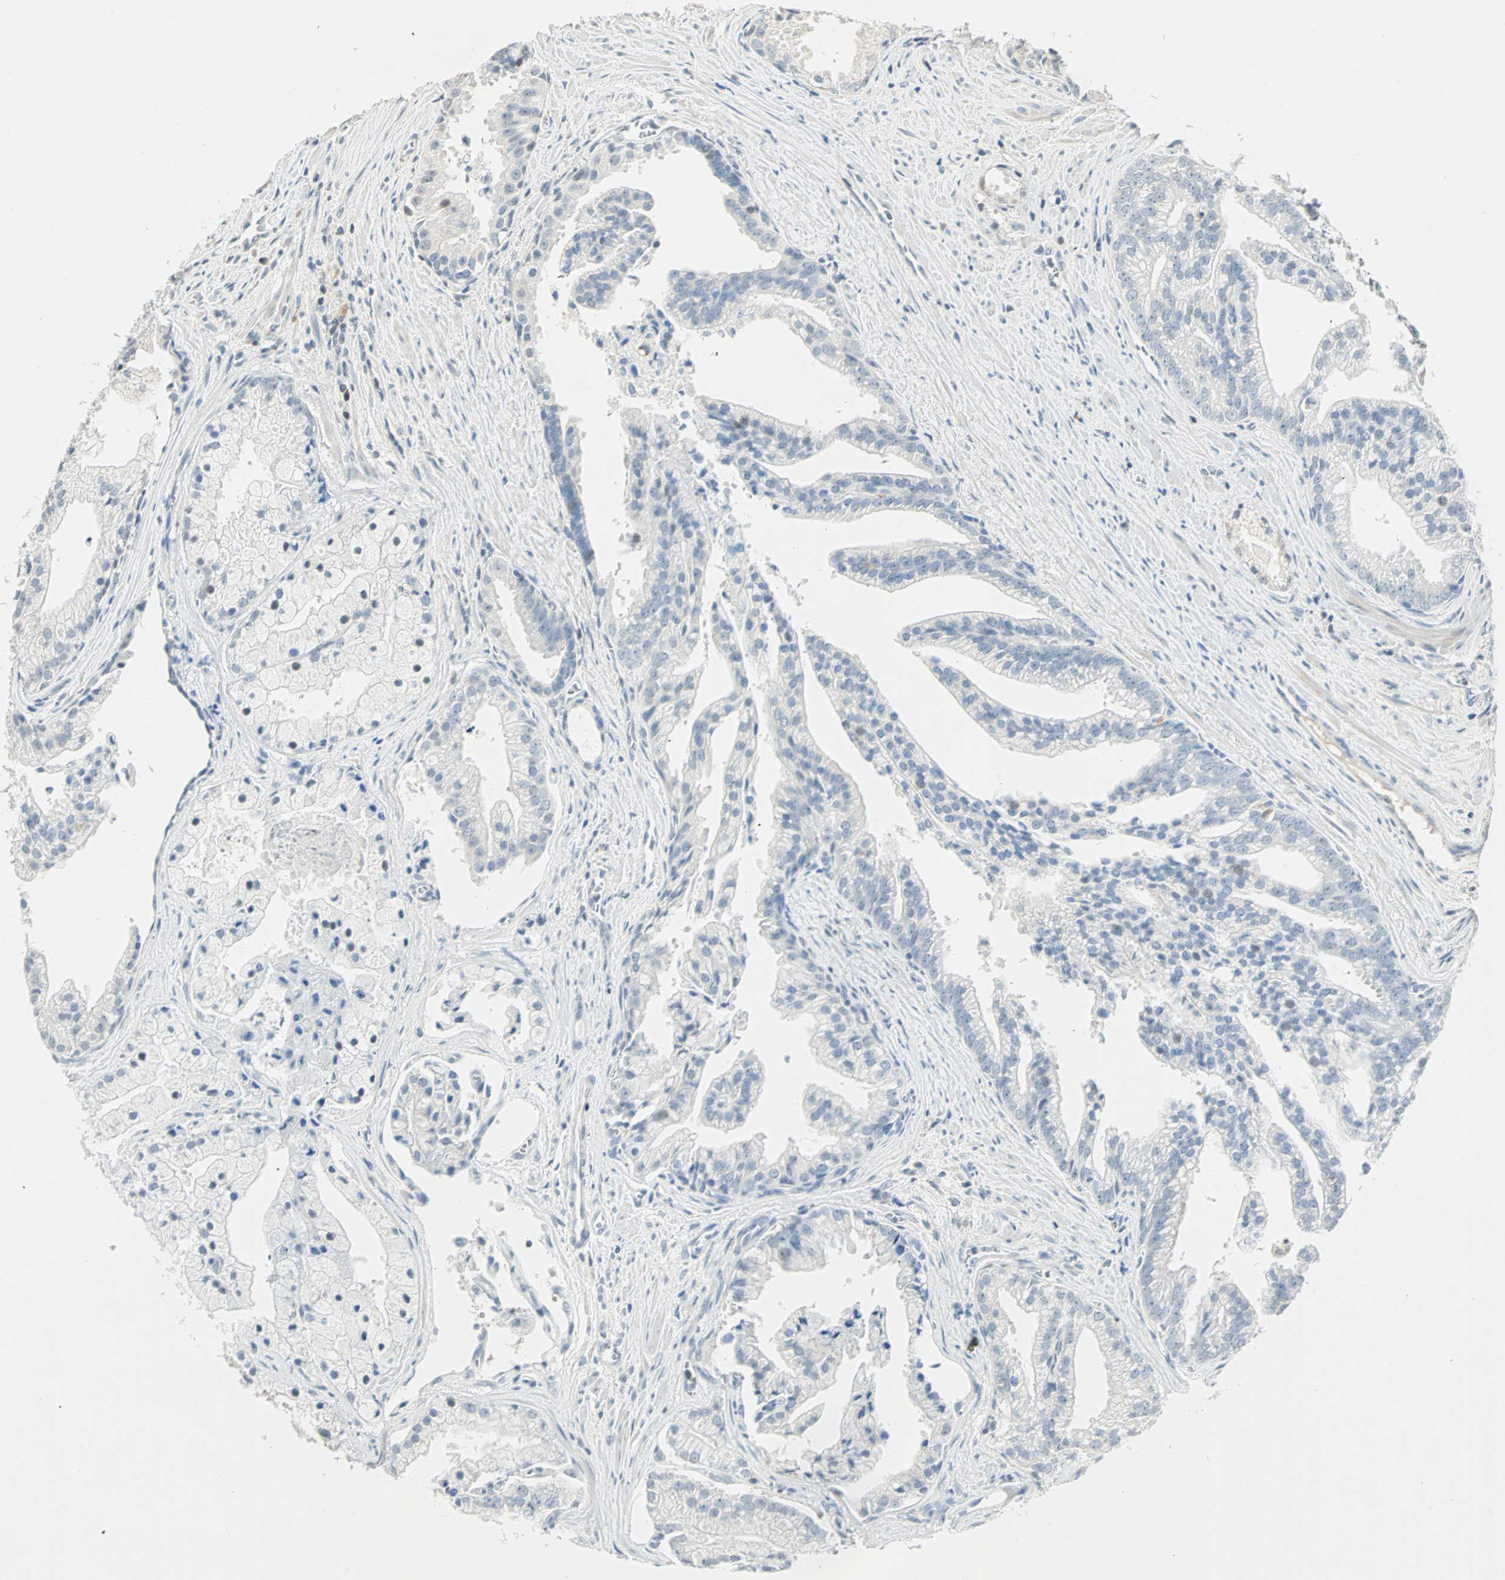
{"staining": {"intensity": "weak", "quantity": "<25%", "location": "nuclear"}, "tissue": "prostate cancer", "cell_type": "Tumor cells", "image_type": "cancer", "snomed": [{"axis": "morphology", "description": "Adenocarcinoma, High grade"}, {"axis": "topography", "description": "Prostate"}], "caption": "The image exhibits no significant staining in tumor cells of prostate adenocarcinoma (high-grade).", "gene": "SMAD3", "patient": {"sex": "male", "age": 67}}